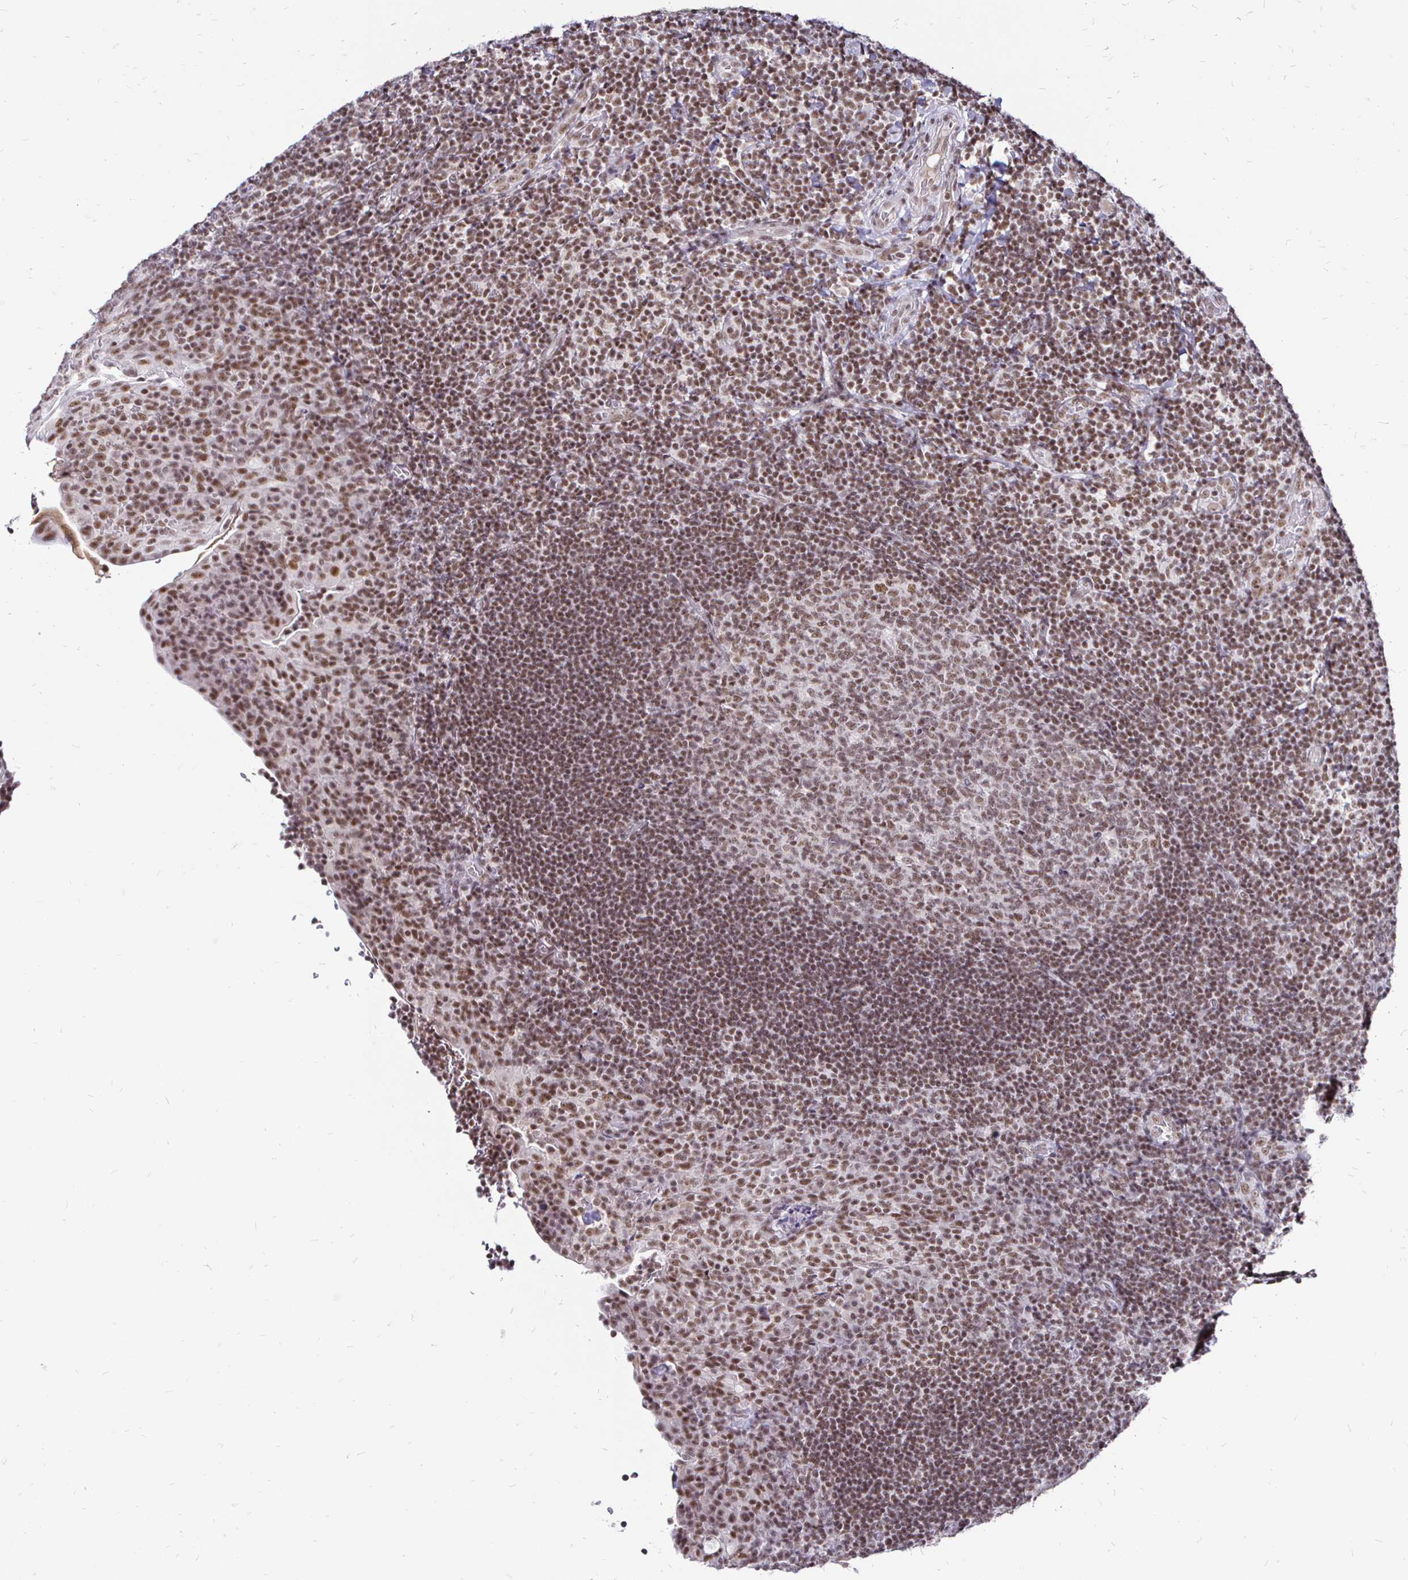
{"staining": {"intensity": "moderate", "quantity": ">75%", "location": "nuclear"}, "tissue": "tonsil", "cell_type": "Germinal center cells", "image_type": "normal", "snomed": [{"axis": "morphology", "description": "Normal tissue, NOS"}, {"axis": "topography", "description": "Tonsil"}], "caption": "Immunohistochemistry (IHC) photomicrograph of benign tonsil stained for a protein (brown), which reveals medium levels of moderate nuclear staining in approximately >75% of germinal center cells.", "gene": "SIN3A", "patient": {"sex": "male", "age": 17}}